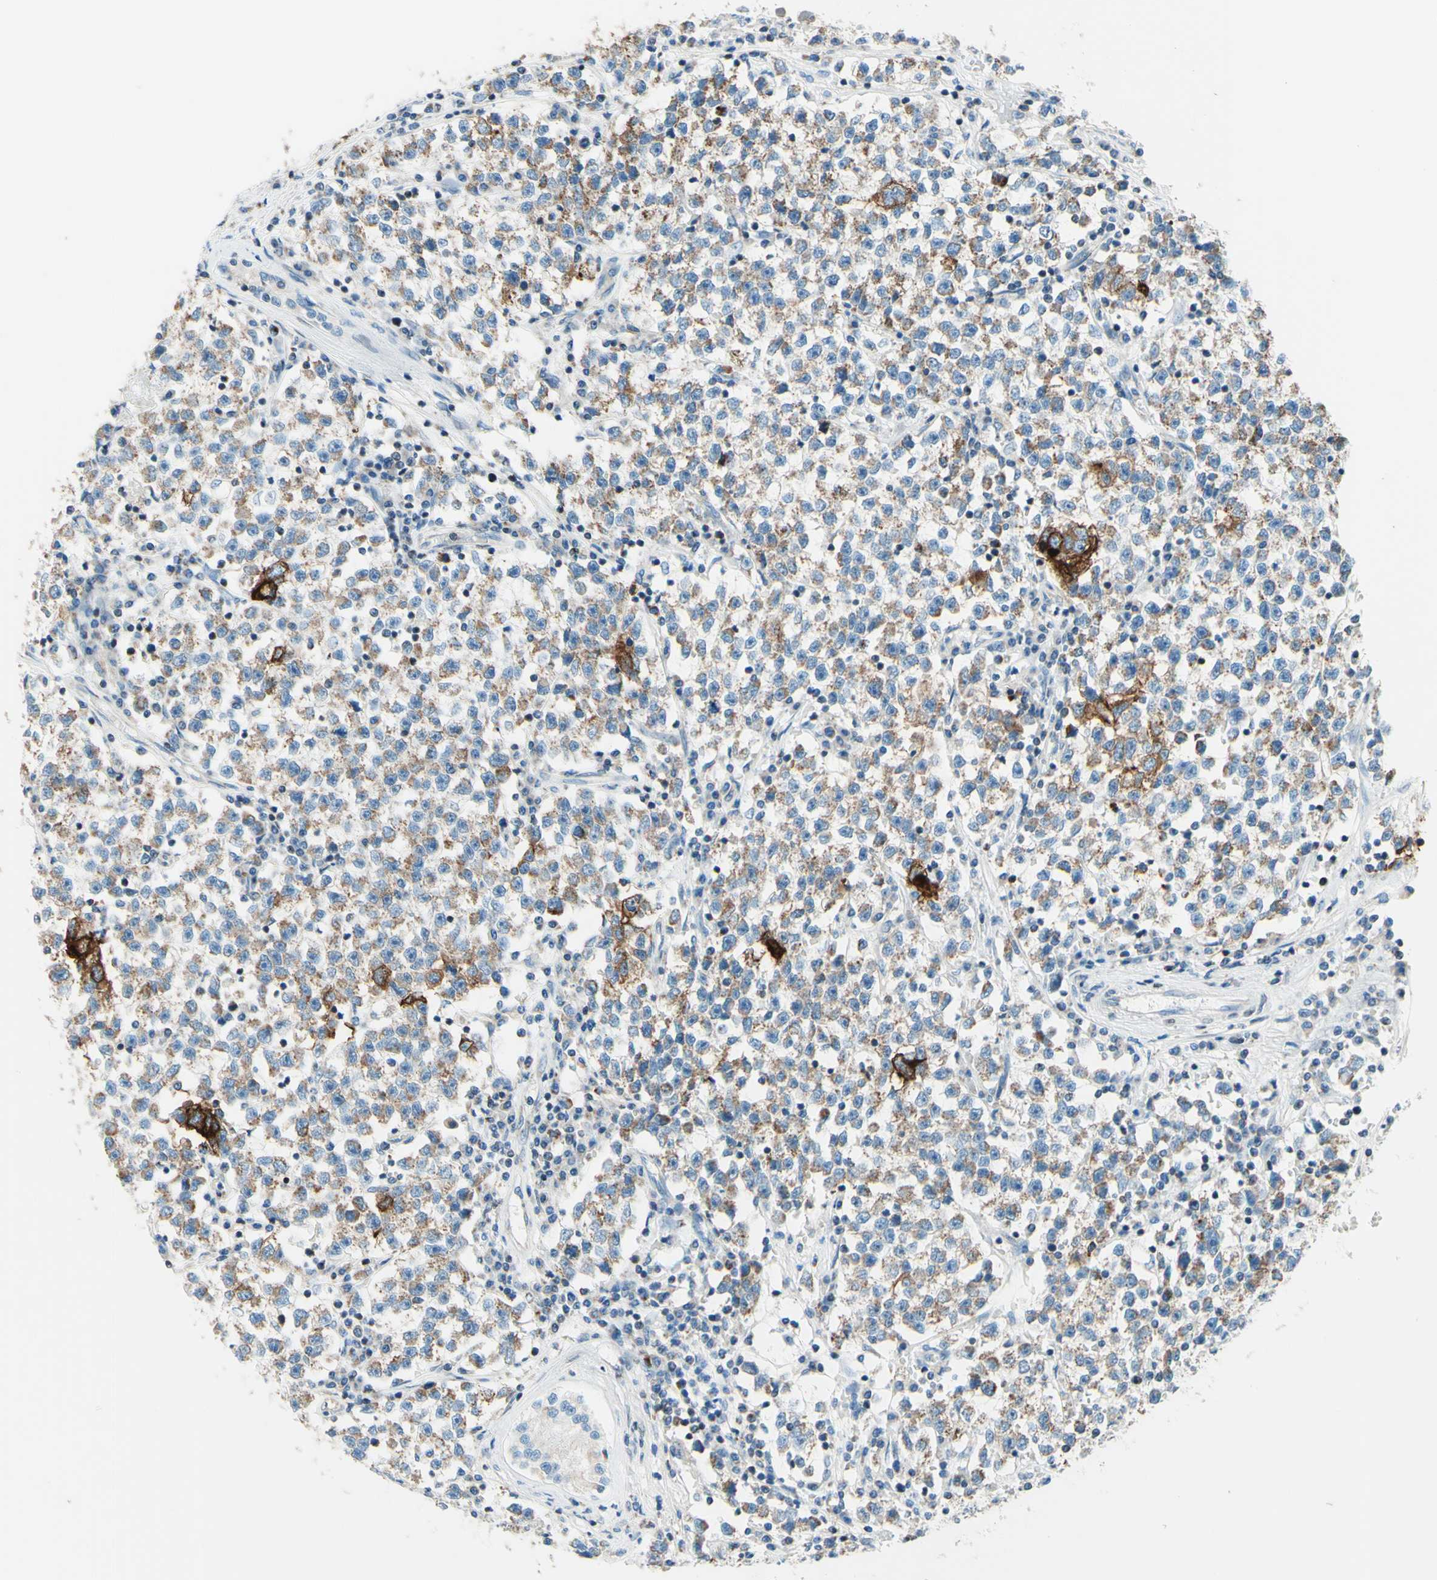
{"staining": {"intensity": "weak", "quantity": ">75%", "location": "cytoplasmic/membranous"}, "tissue": "testis cancer", "cell_type": "Tumor cells", "image_type": "cancer", "snomed": [{"axis": "morphology", "description": "Seminoma, NOS"}, {"axis": "topography", "description": "Testis"}], "caption": "High-power microscopy captured an IHC histopathology image of seminoma (testis), revealing weak cytoplasmic/membranous staining in about >75% of tumor cells.", "gene": "CBX7", "patient": {"sex": "male", "age": 22}}